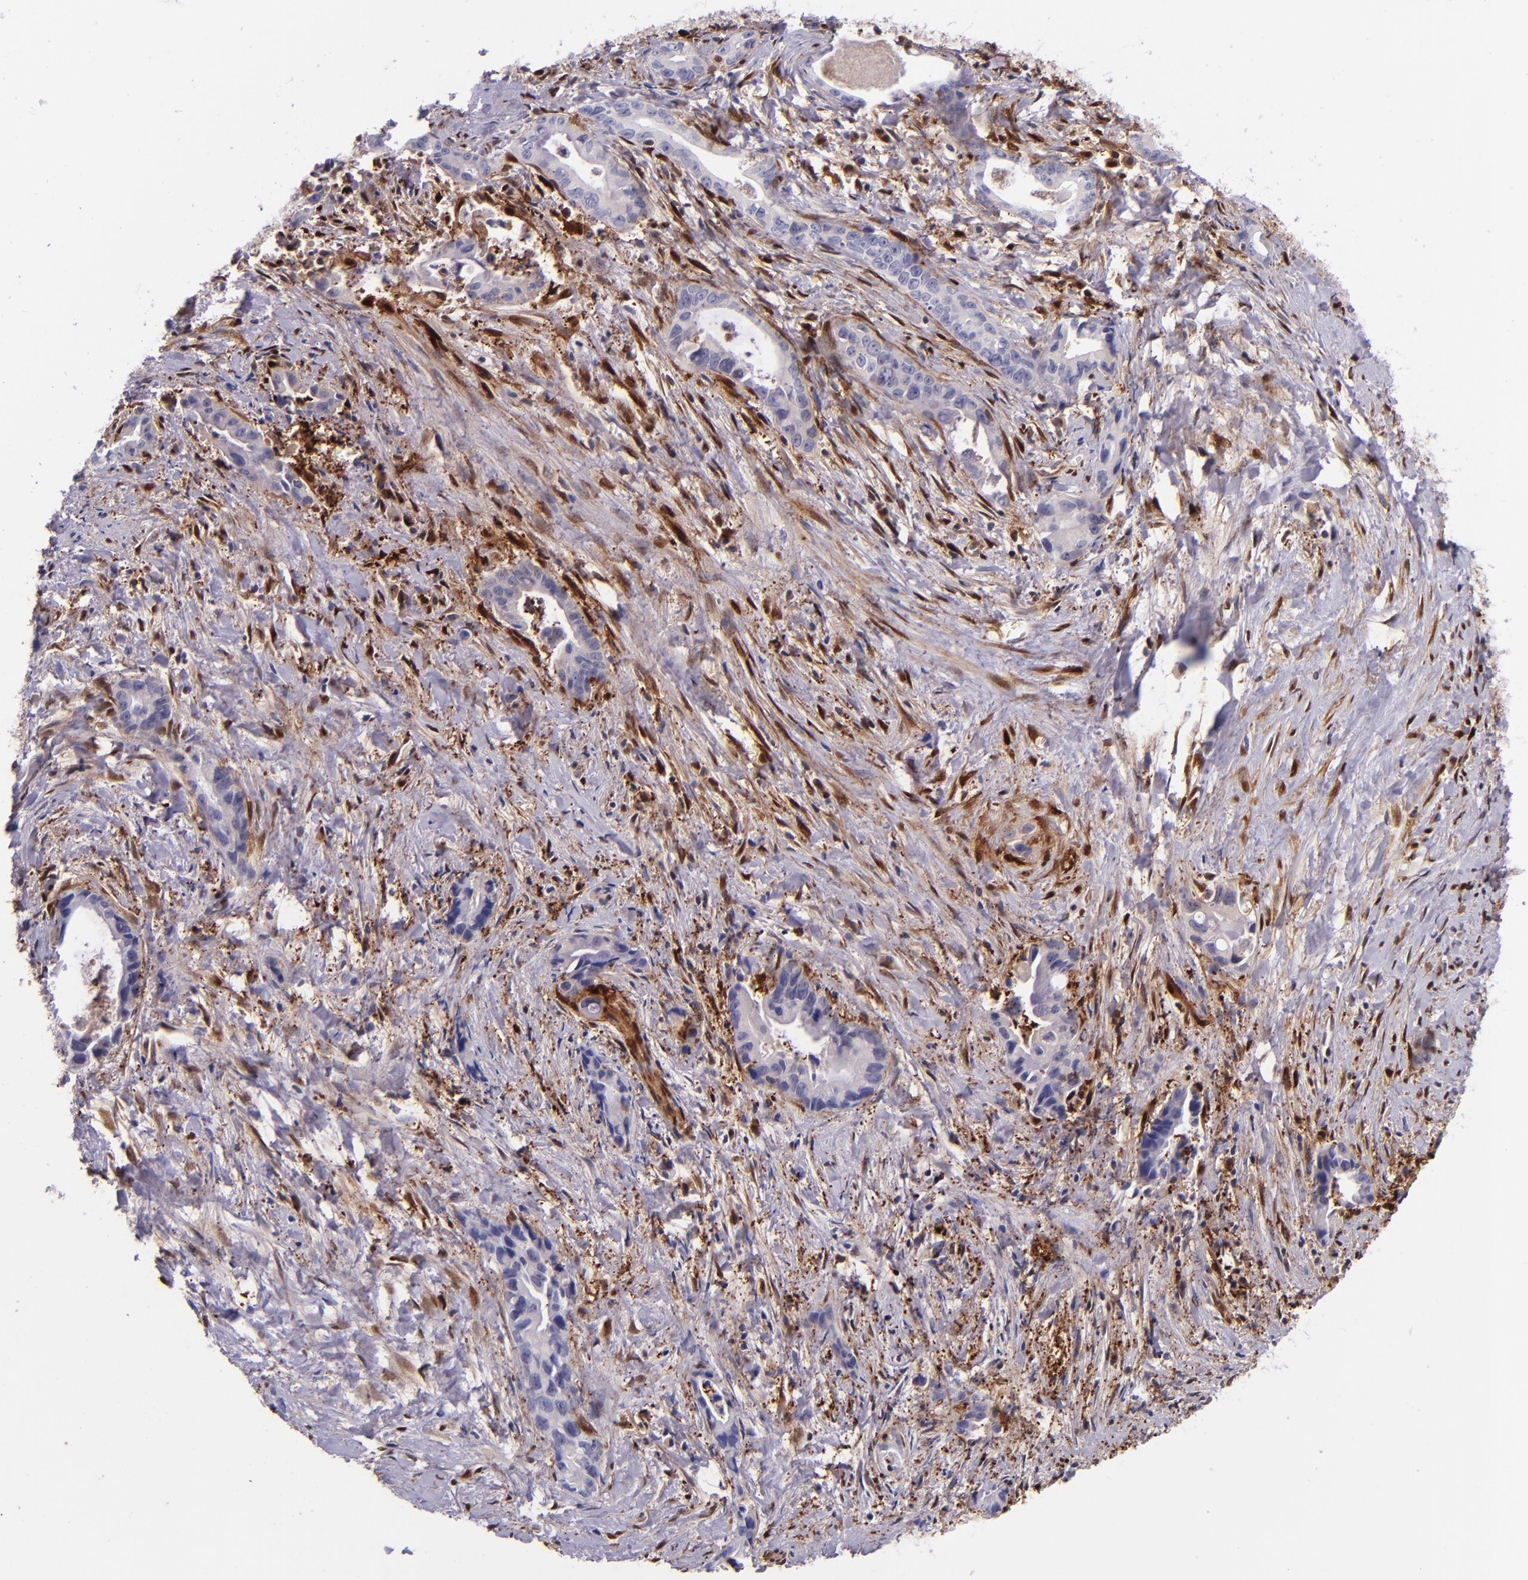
{"staining": {"intensity": "negative", "quantity": "none", "location": "none"}, "tissue": "liver cancer", "cell_type": "Tumor cells", "image_type": "cancer", "snomed": [{"axis": "morphology", "description": "Cholangiocarcinoma"}, {"axis": "topography", "description": "Liver"}], "caption": "High magnification brightfield microscopy of cholangiocarcinoma (liver) stained with DAB (3,3'-diaminobenzidine) (brown) and counterstained with hematoxylin (blue): tumor cells show no significant staining. (Immunohistochemistry (ihc), brightfield microscopy, high magnification).", "gene": "LGALS1", "patient": {"sex": "female", "age": 55}}